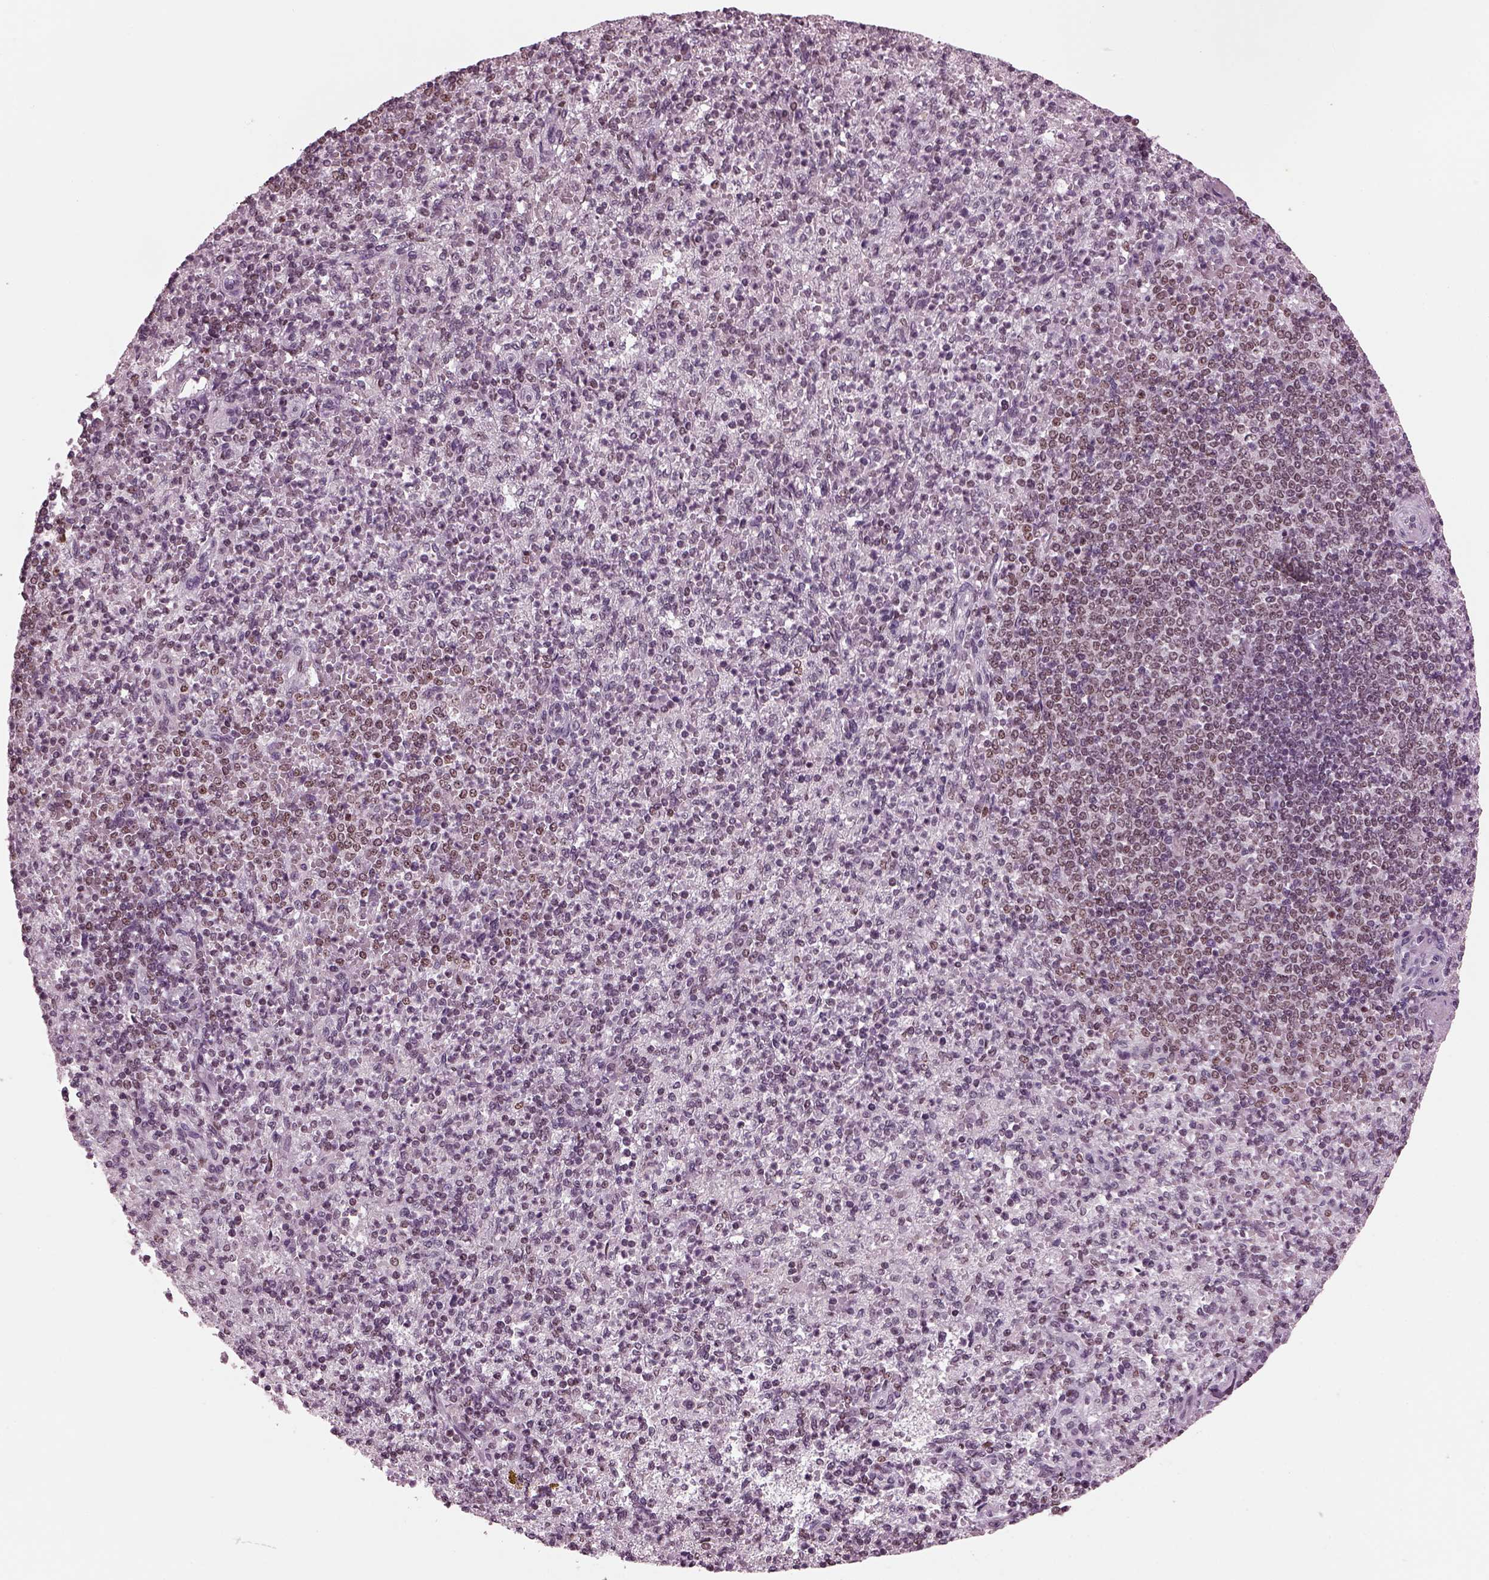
{"staining": {"intensity": "negative", "quantity": "none", "location": "none"}, "tissue": "spleen", "cell_type": "Cells in red pulp", "image_type": "normal", "snomed": [{"axis": "morphology", "description": "Normal tissue, NOS"}, {"axis": "topography", "description": "Spleen"}], "caption": "Immunohistochemical staining of benign human spleen displays no significant staining in cells in red pulp. (IHC, brightfield microscopy, high magnification).", "gene": "RUVBL2", "patient": {"sex": "female", "age": 74}}